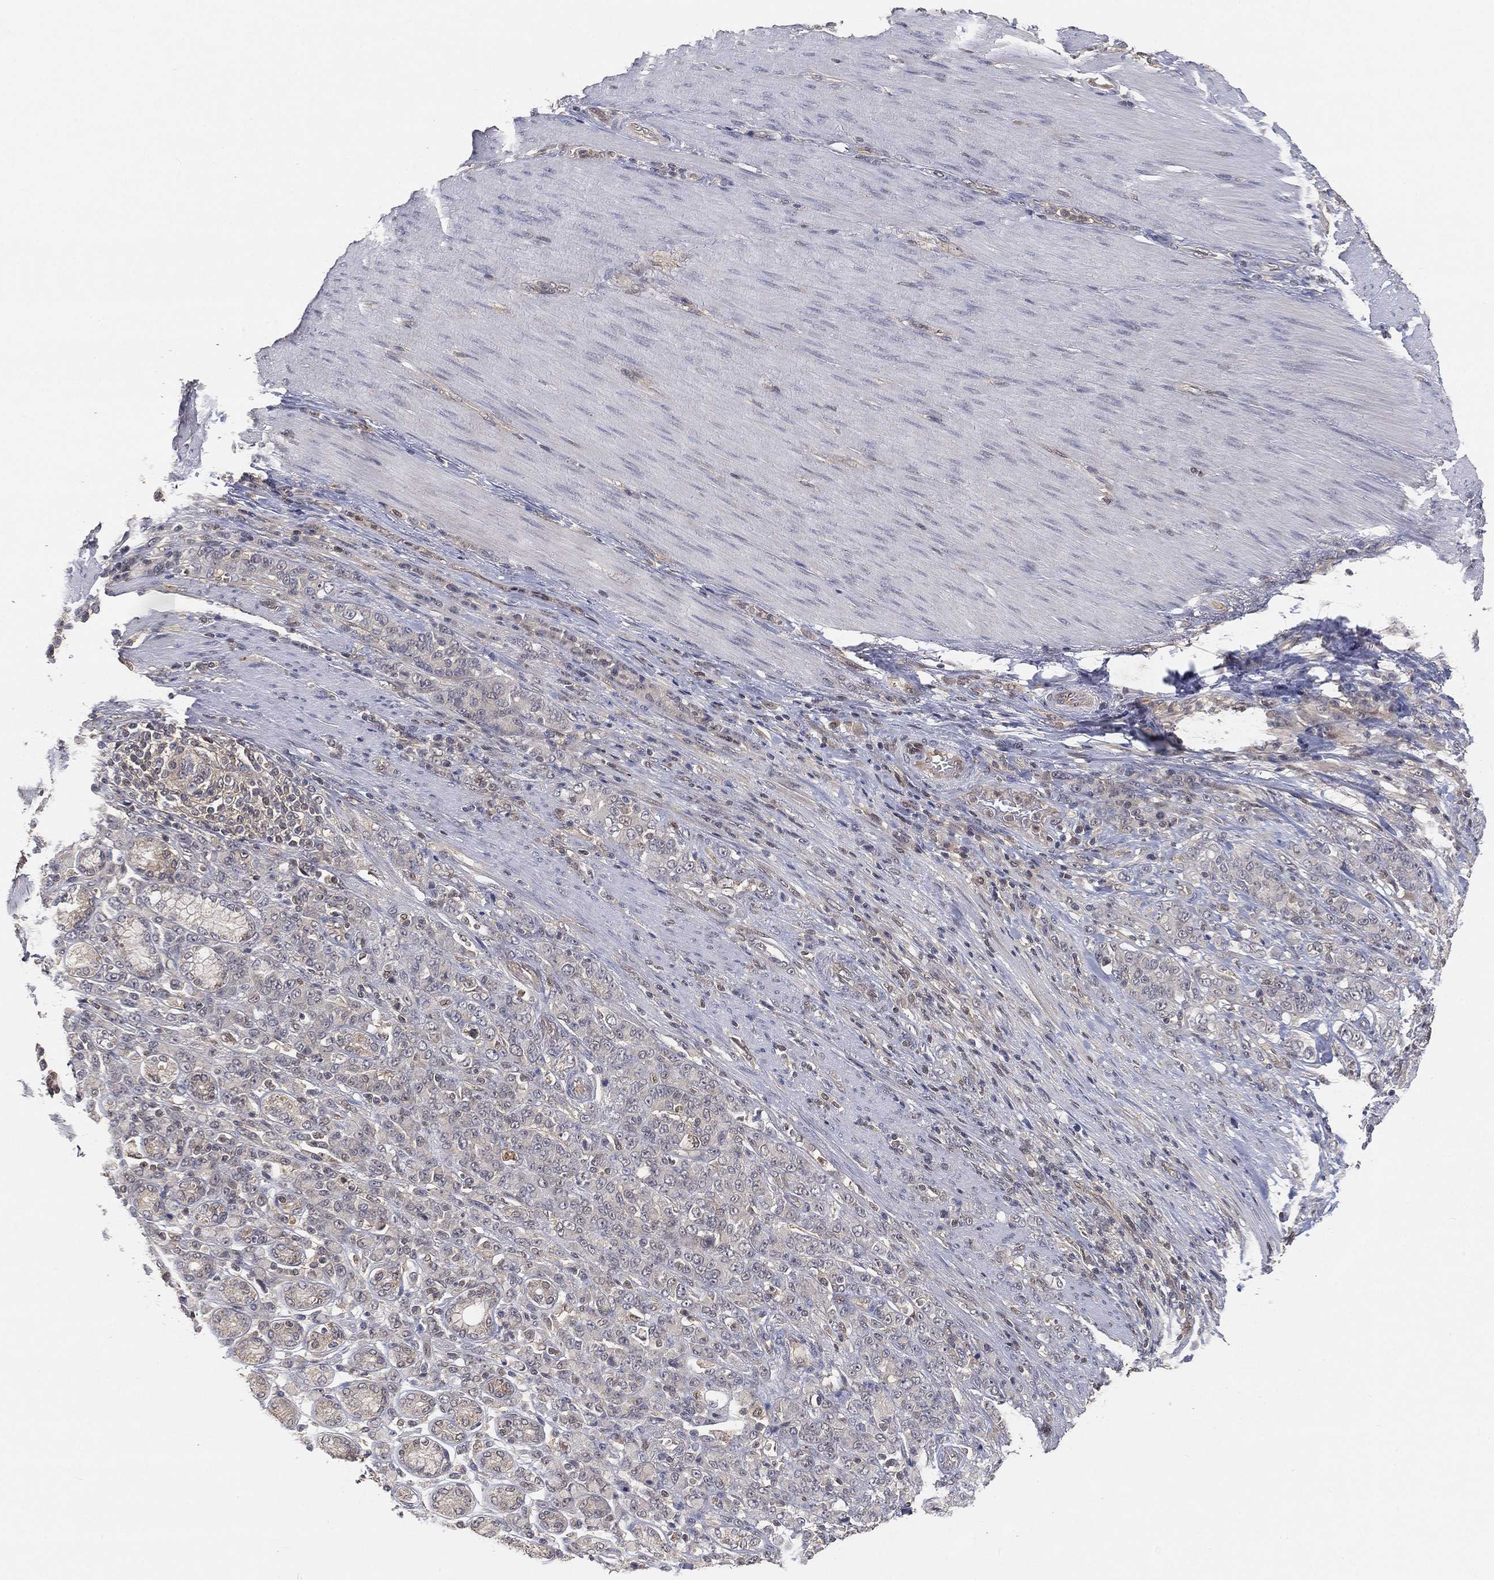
{"staining": {"intensity": "negative", "quantity": "none", "location": "none"}, "tissue": "stomach cancer", "cell_type": "Tumor cells", "image_type": "cancer", "snomed": [{"axis": "morphology", "description": "Normal tissue, NOS"}, {"axis": "morphology", "description": "Adenocarcinoma, NOS"}, {"axis": "topography", "description": "Stomach"}], "caption": "Immunohistochemistry of stomach adenocarcinoma reveals no positivity in tumor cells.", "gene": "MAPK1", "patient": {"sex": "female", "age": 79}}